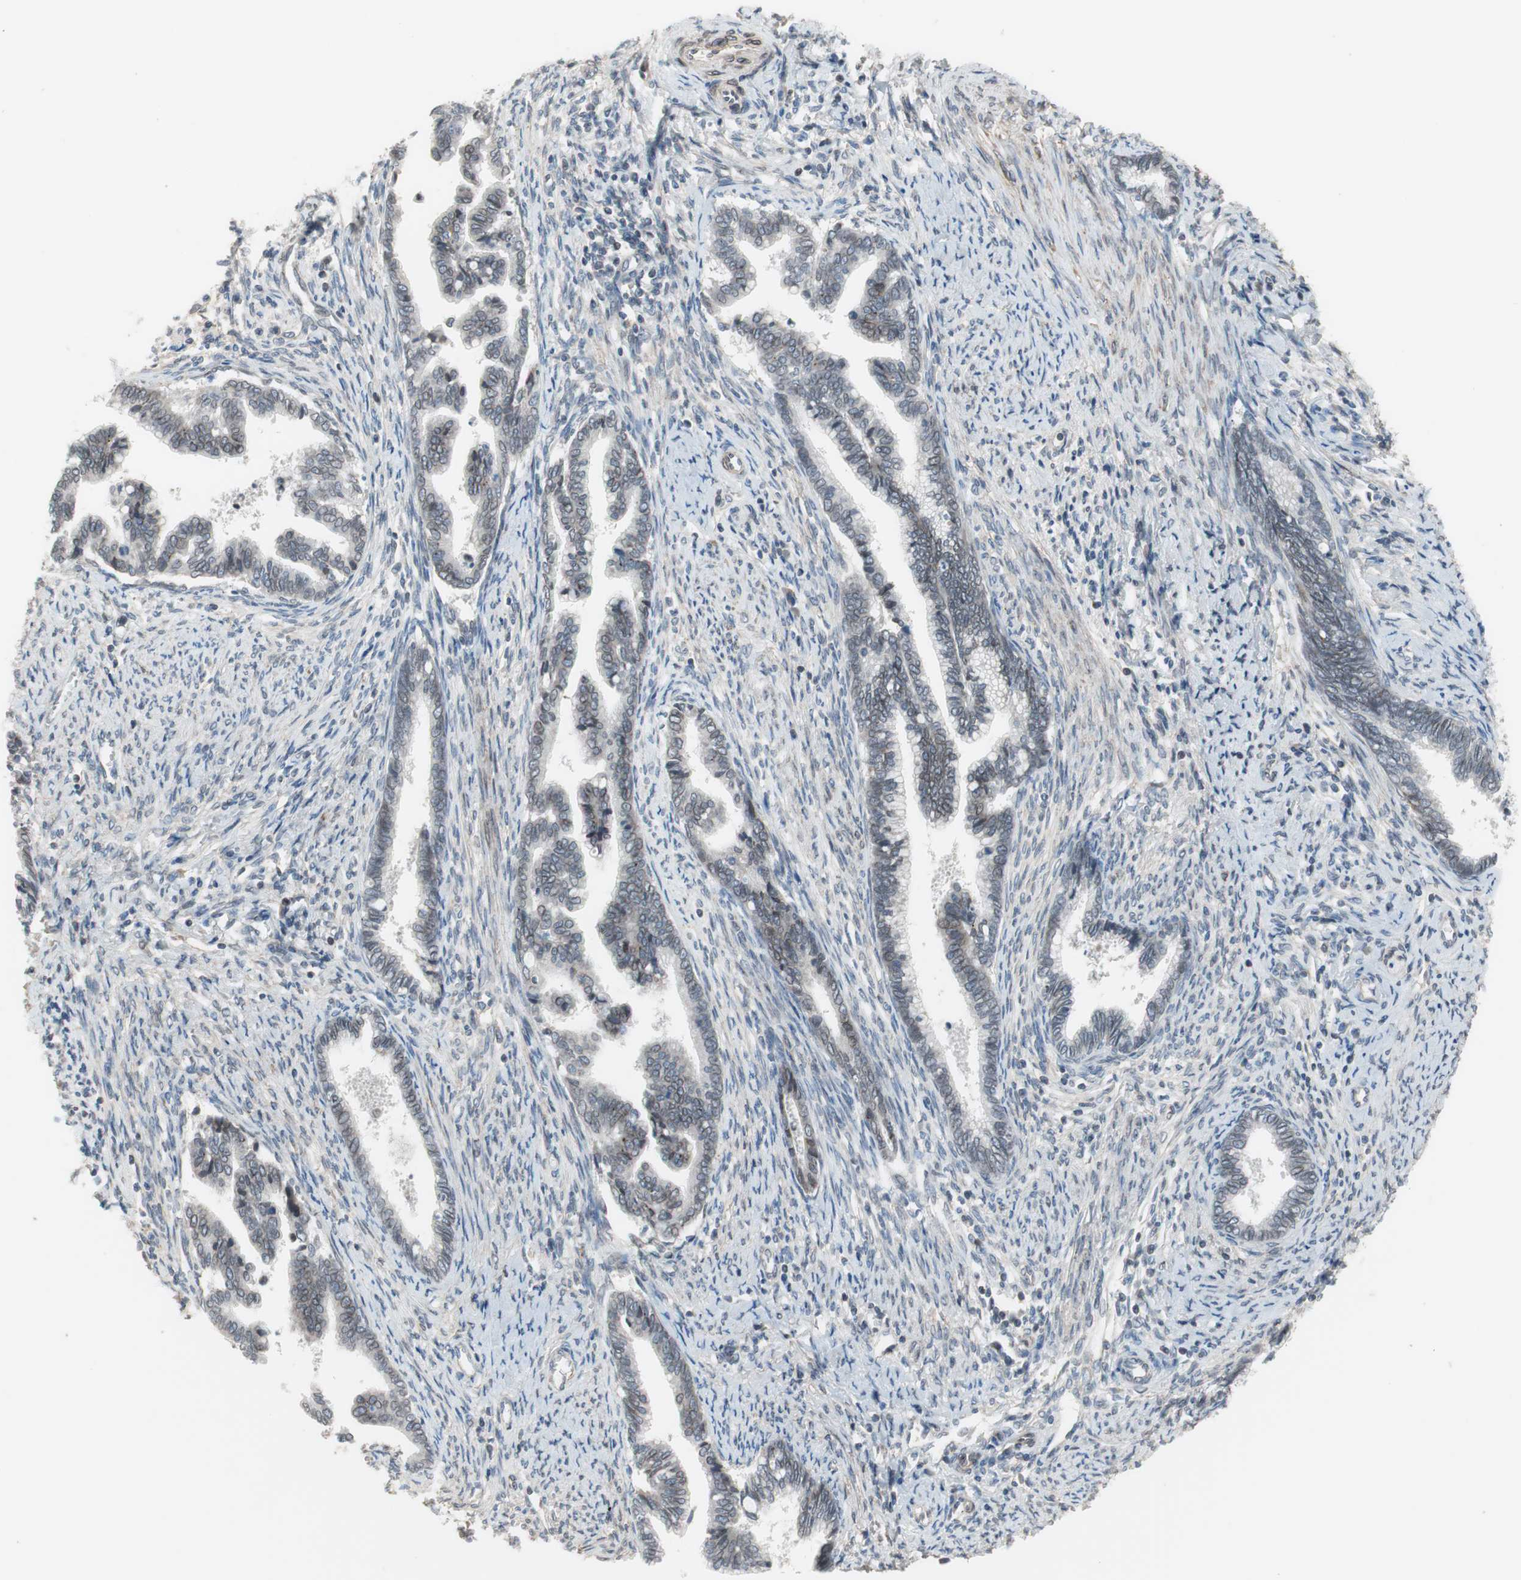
{"staining": {"intensity": "negative", "quantity": "none", "location": "none"}, "tissue": "cervical cancer", "cell_type": "Tumor cells", "image_type": "cancer", "snomed": [{"axis": "morphology", "description": "Adenocarcinoma, NOS"}, {"axis": "topography", "description": "Cervix"}], "caption": "Adenocarcinoma (cervical) stained for a protein using immunohistochemistry reveals no positivity tumor cells.", "gene": "ARNT2", "patient": {"sex": "female", "age": 44}}